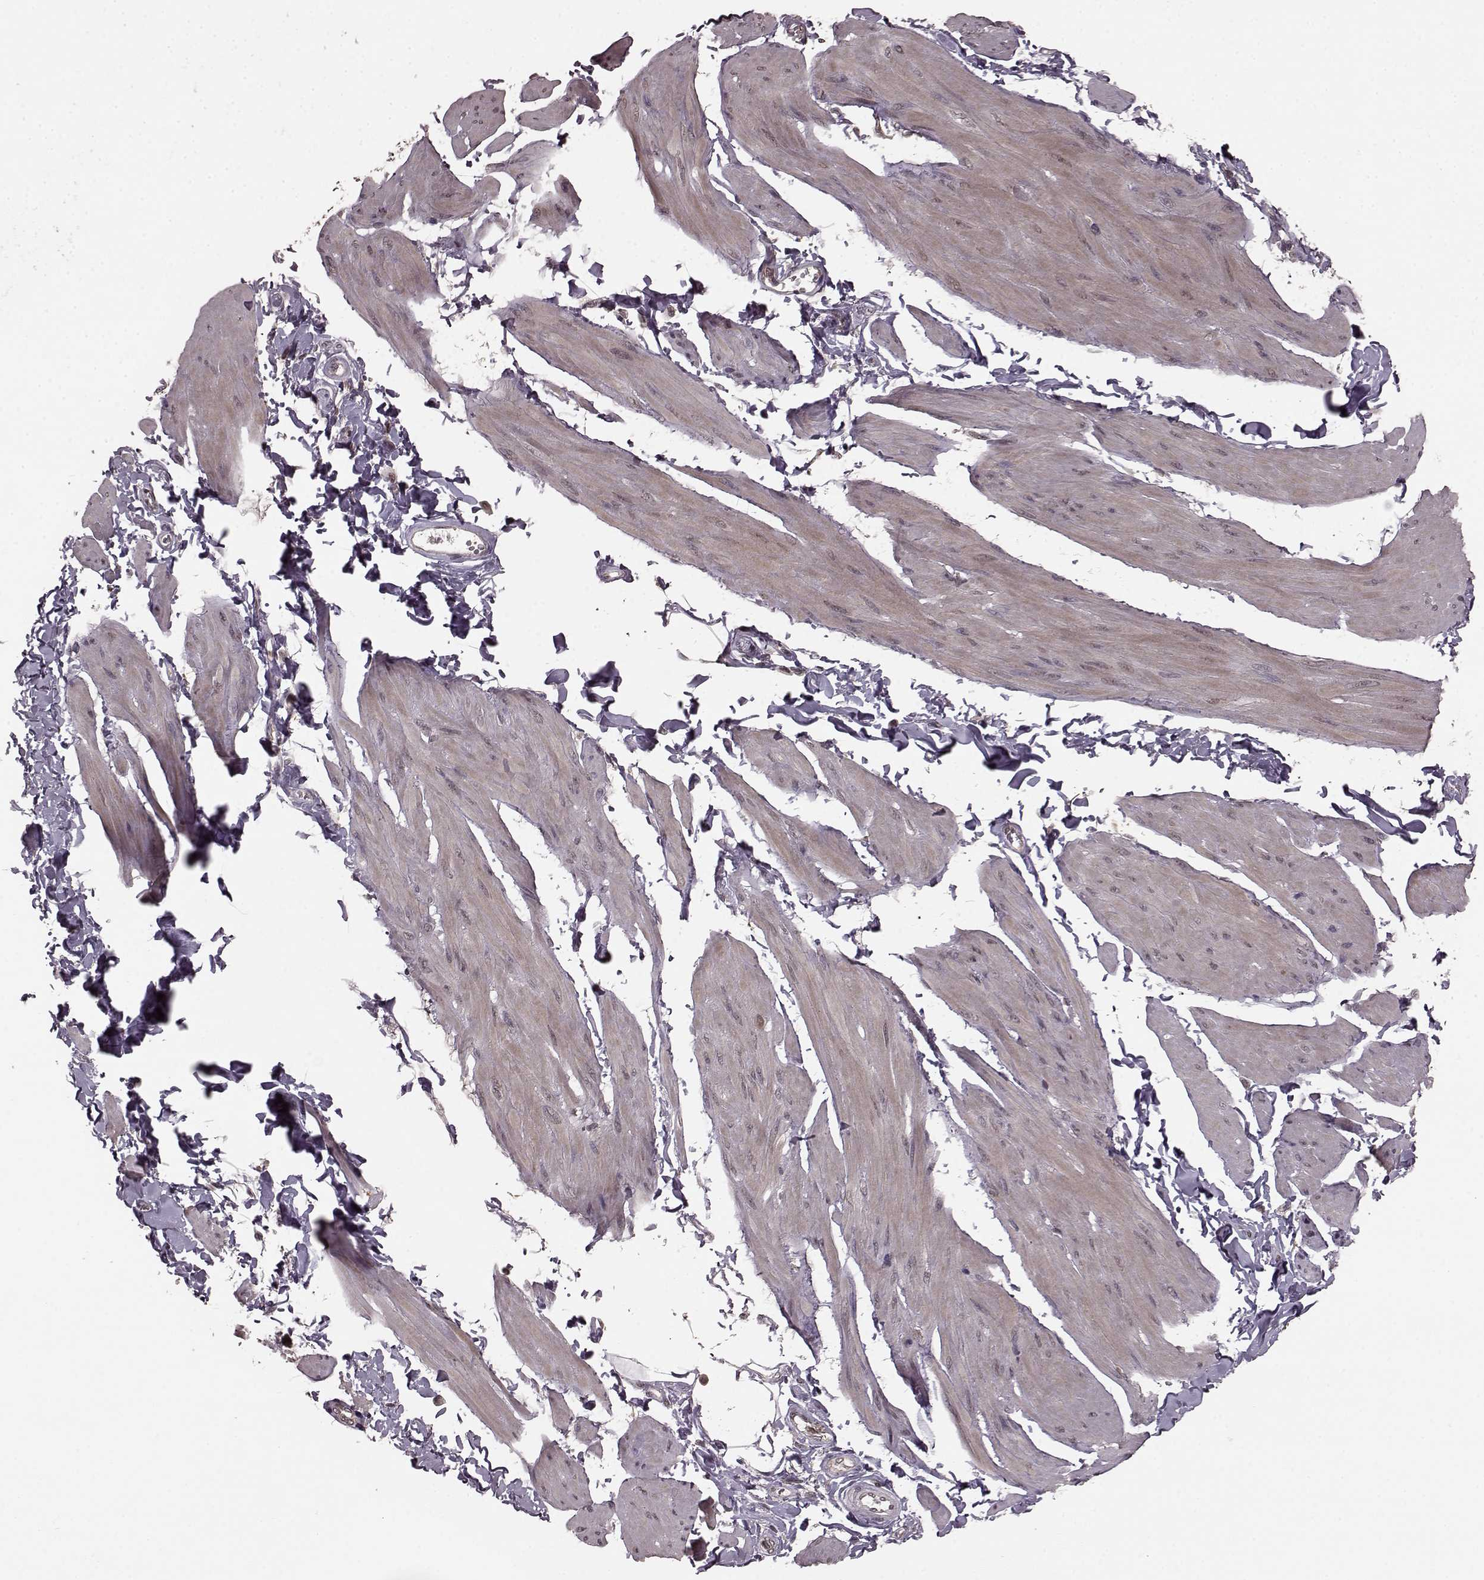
{"staining": {"intensity": "negative", "quantity": "none", "location": "none"}, "tissue": "smooth muscle", "cell_type": "Smooth muscle cells", "image_type": "normal", "snomed": [{"axis": "morphology", "description": "Normal tissue, NOS"}, {"axis": "topography", "description": "Adipose tissue"}, {"axis": "topography", "description": "Smooth muscle"}, {"axis": "topography", "description": "Peripheral nerve tissue"}], "caption": "Immunohistochemistry histopathology image of normal smooth muscle: smooth muscle stained with DAB (3,3'-diaminobenzidine) shows no significant protein expression in smooth muscle cells. The staining is performed using DAB (3,3'-diaminobenzidine) brown chromogen with nuclei counter-stained in using hematoxylin.", "gene": "GSS", "patient": {"sex": "male", "age": 83}}